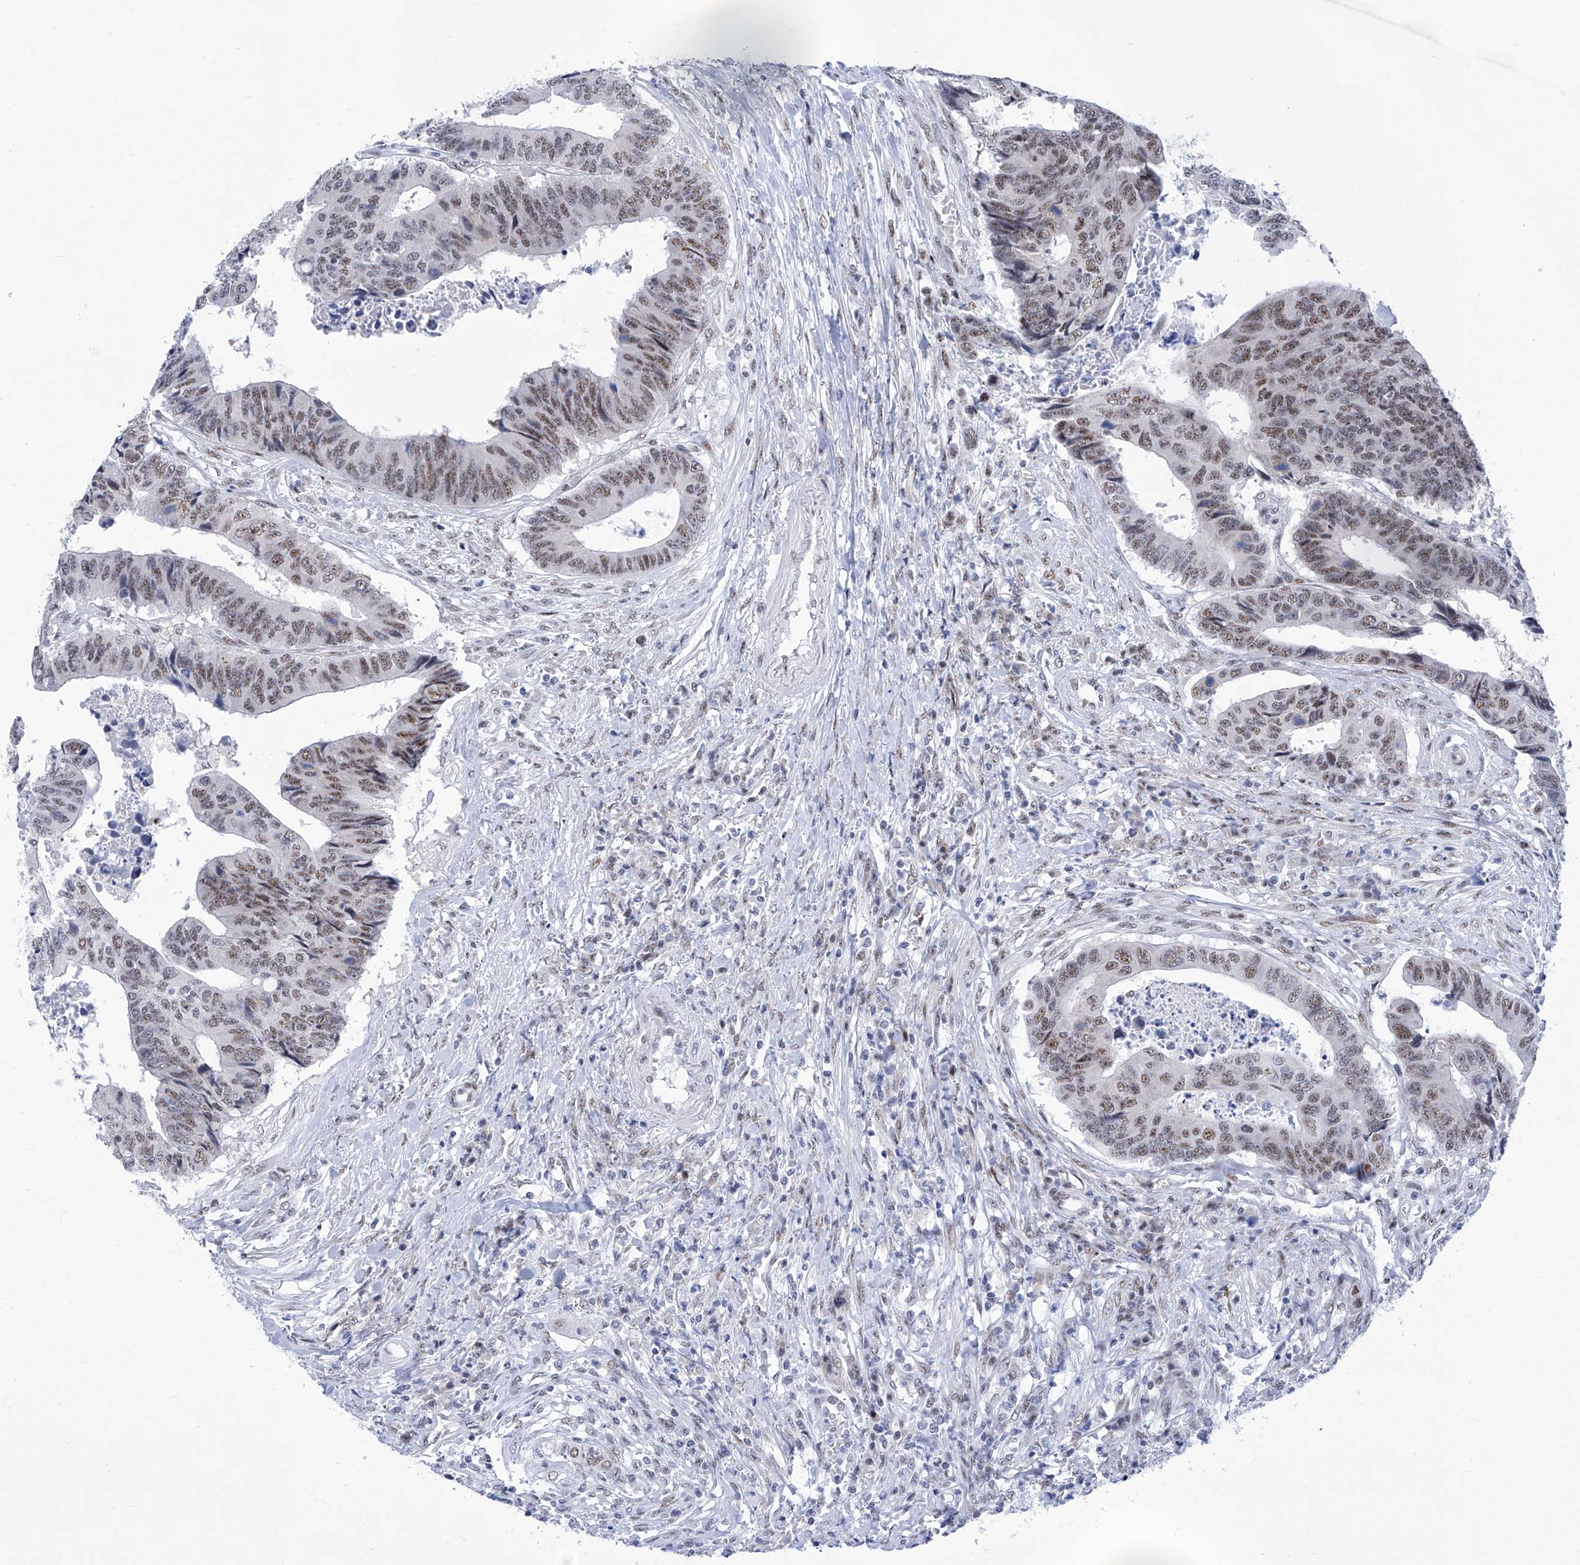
{"staining": {"intensity": "moderate", "quantity": ">75%", "location": "nuclear"}, "tissue": "colorectal cancer", "cell_type": "Tumor cells", "image_type": "cancer", "snomed": [{"axis": "morphology", "description": "Adenocarcinoma, NOS"}, {"axis": "topography", "description": "Rectum"}], "caption": "Moderate nuclear expression is appreciated in about >75% of tumor cells in adenocarcinoma (colorectal).", "gene": "SART1", "patient": {"sex": "male", "age": 84}}